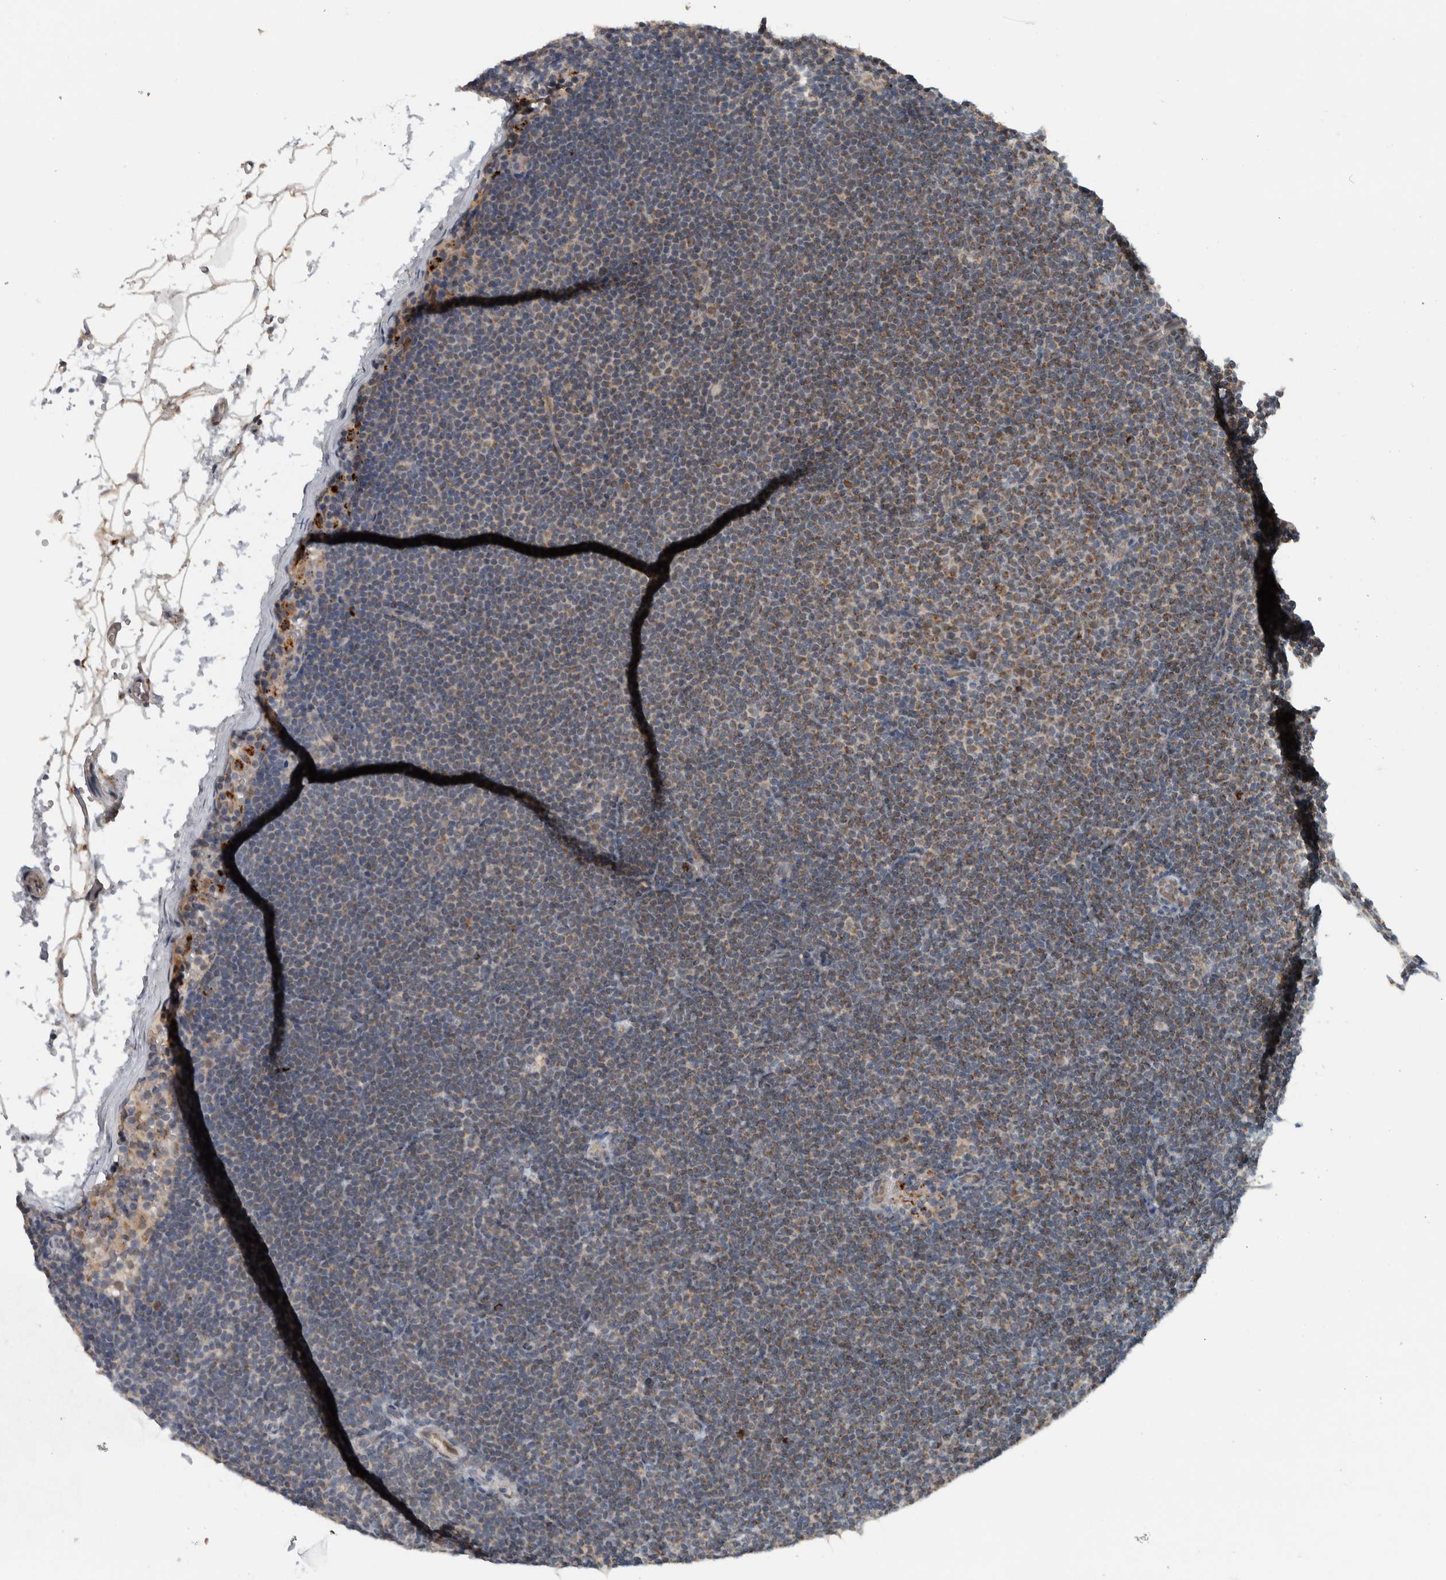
{"staining": {"intensity": "weak", "quantity": "25%-75%", "location": "cytoplasmic/membranous"}, "tissue": "lymphoma", "cell_type": "Tumor cells", "image_type": "cancer", "snomed": [{"axis": "morphology", "description": "Malignant lymphoma, non-Hodgkin's type, Low grade"}, {"axis": "topography", "description": "Lymph node"}], "caption": "Immunohistochemistry (IHC) staining of lymphoma, which displays low levels of weak cytoplasmic/membranous expression in approximately 25%-75% of tumor cells indicating weak cytoplasmic/membranous protein staining. The staining was performed using DAB (brown) for protein detection and nuclei were counterstained in hematoxylin (blue).", "gene": "GBA2", "patient": {"sex": "female", "age": 53}}